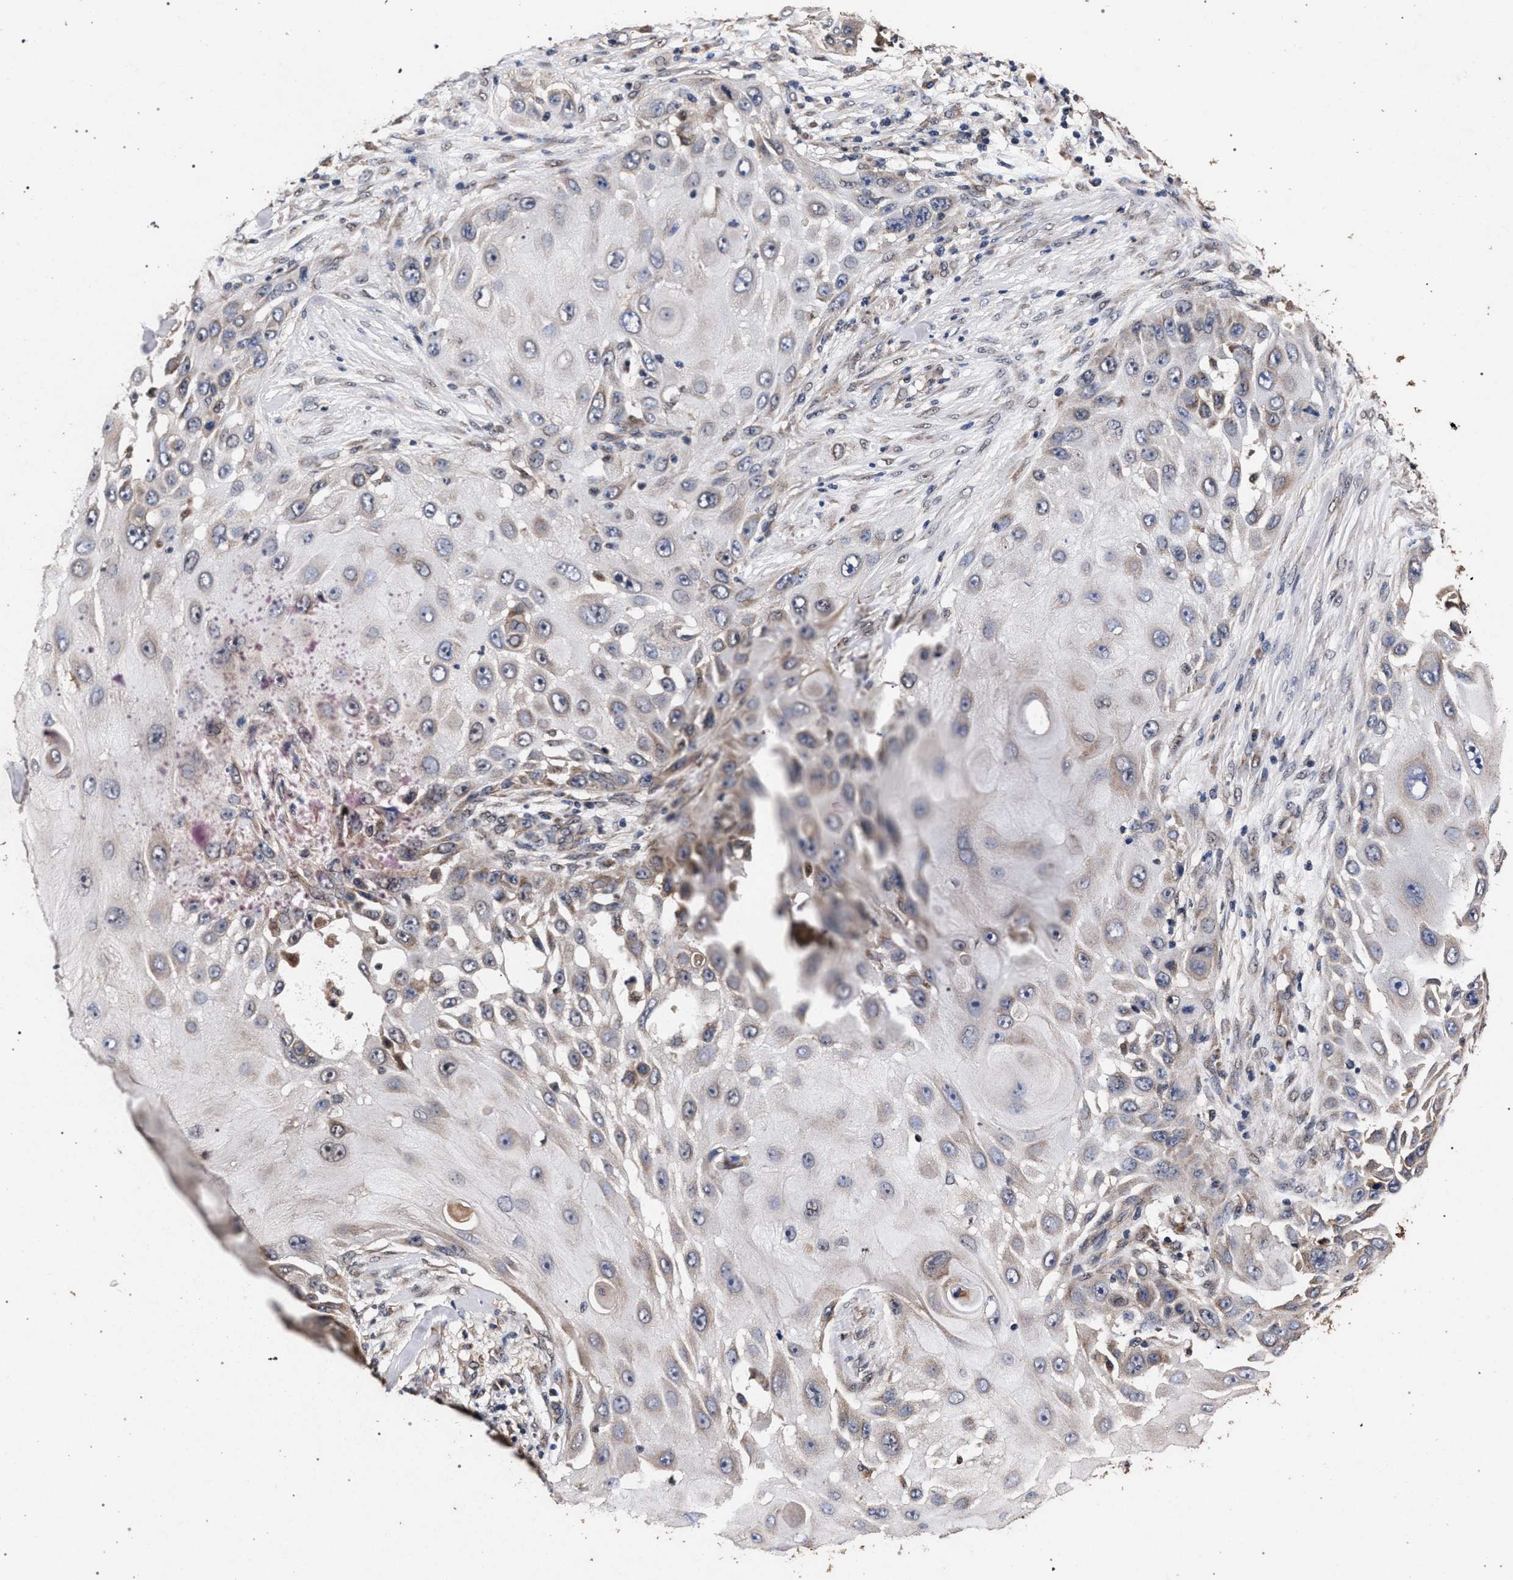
{"staining": {"intensity": "weak", "quantity": "25%-75%", "location": "cytoplasmic/membranous"}, "tissue": "skin cancer", "cell_type": "Tumor cells", "image_type": "cancer", "snomed": [{"axis": "morphology", "description": "Squamous cell carcinoma, NOS"}, {"axis": "topography", "description": "Skin"}], "caption": "The photomicrograph shows staining of skin squamous cell carcinoma, revealing weak cytoplasmic/membranous protein staining (brown color) within tumor cells. The protein is stained brown, and the nuclei are stained in blue (DAB (3,3'-diaminobenzidine) IHC with brightfield microscopy, high magnification).", "gene": "ACOX1", "patient": {"sex": "female", "age": 44}}